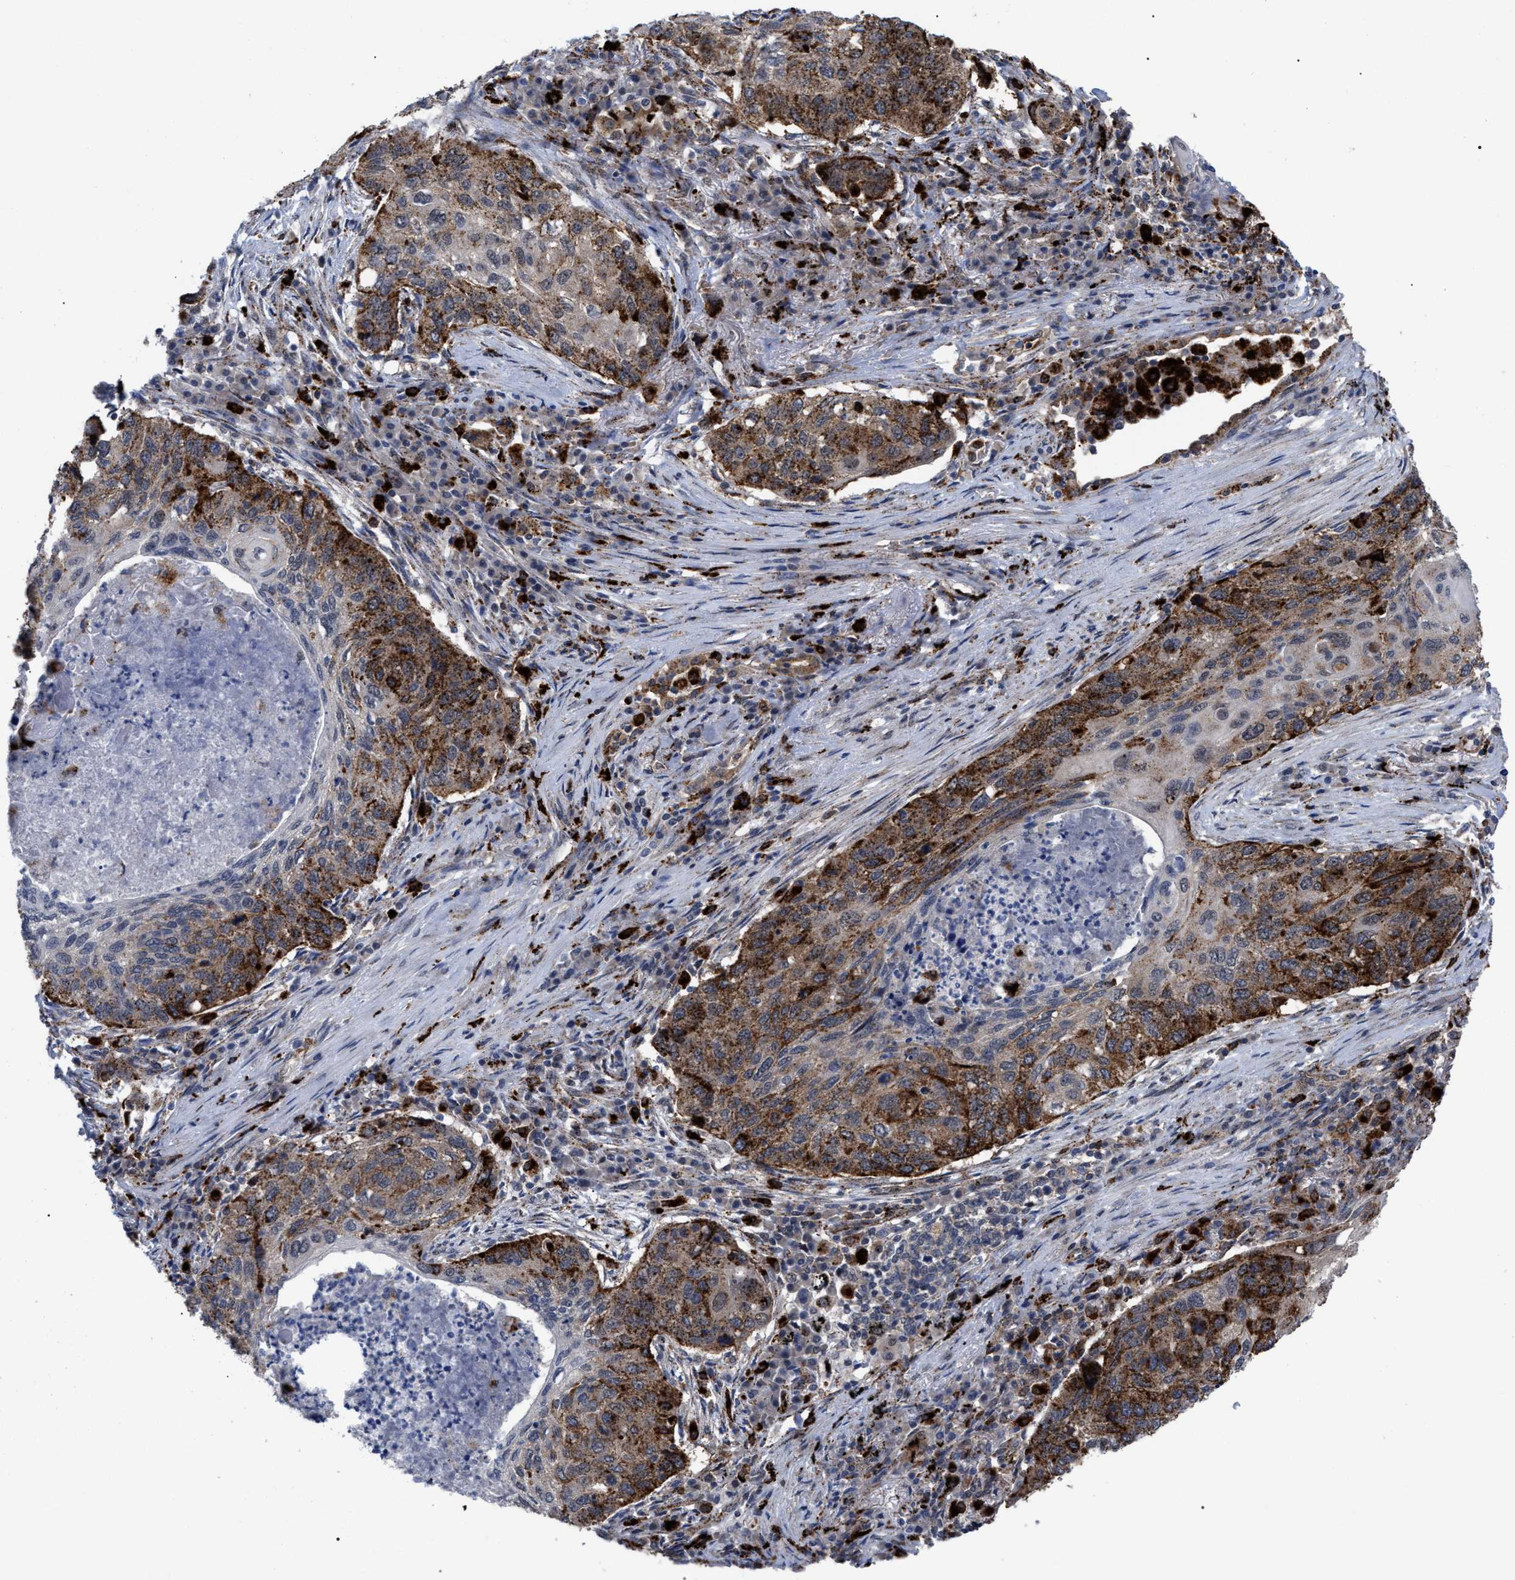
{"staining": {"intensity": "strong", "quantity": ">75%", "location": "cytoplasmic/membranous"}, "tissue": "lung cancer", "cell_type": "Tumor cells", "image_type": "cancer", "snomed": [{"axis": "morphology", "description": "Squamous cell carcinoma, NOS"}, {"axis": "topography", "description": "Lung"}], "caption": "The image exhibits a brown stain indicating the presence of a protein in the cytoplasmic/membranous of tumor cells in lung cancer. (DAB (3,3'-diaminobenzidine) IHC with brightfield microscopy, high magnification).", "gene": "UPF1", "patient": {"sex": "female", "age": 63}}